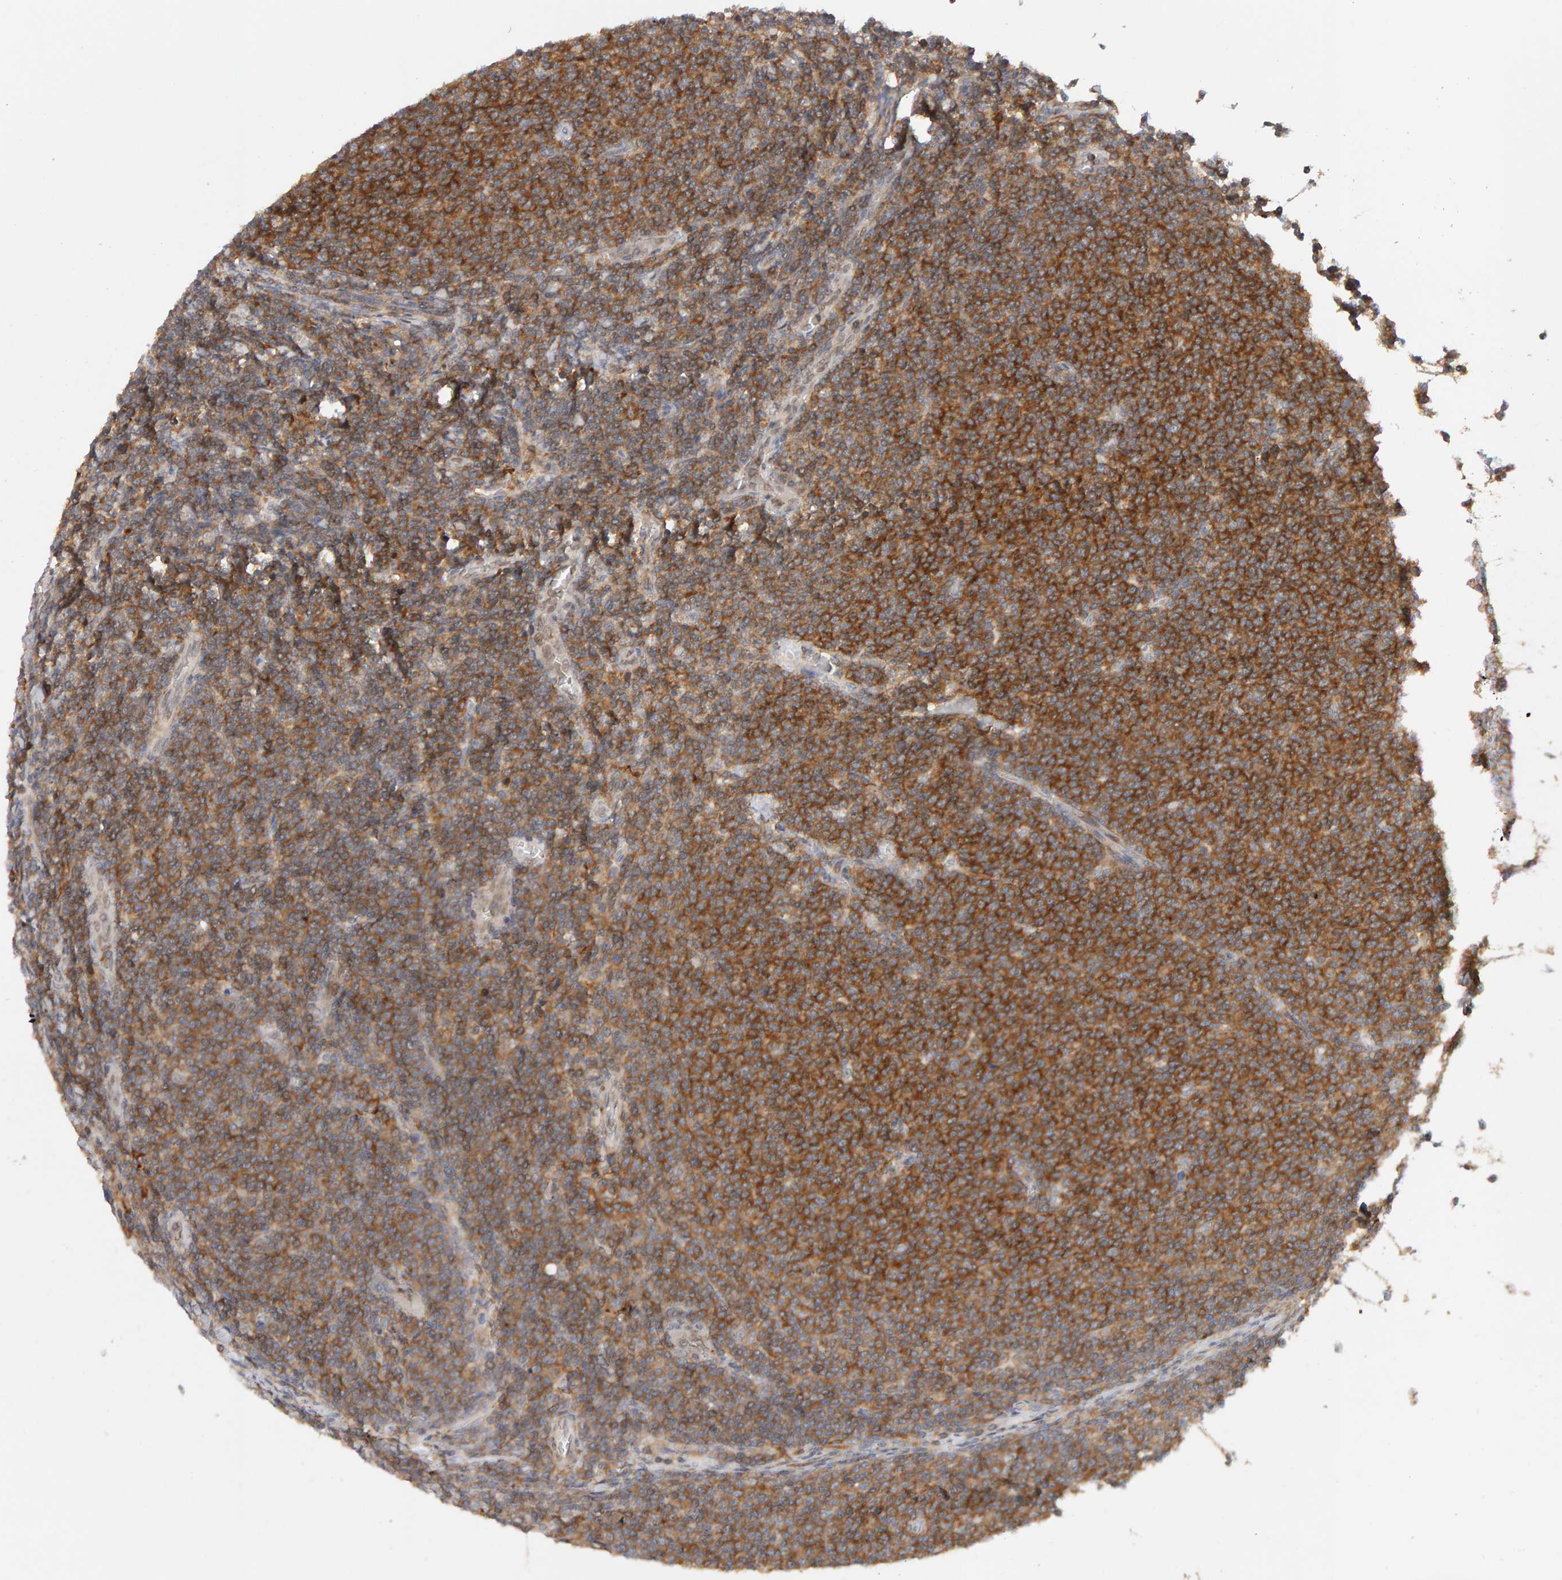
{"staining": {"intensity": "moderate", "quantity": ">75%", "location": "cytoplasmic/membranous"}, "tissue": "lymphoma", "cell_type": "Tumor cells", "image_type": "cancer", "snomed": [{"axis": "morphology", "description": "Malignant lymphoma, non-Hodgkin's type, Low grade"}, {"axis": "topography", "description": "Lymph node"}], "caption": "Human lymphoma stained with a protein marker shows moderate staining in tumor cells.", "gene": "NUDCD1", "patient": {"sex": "male", "age": 66}}